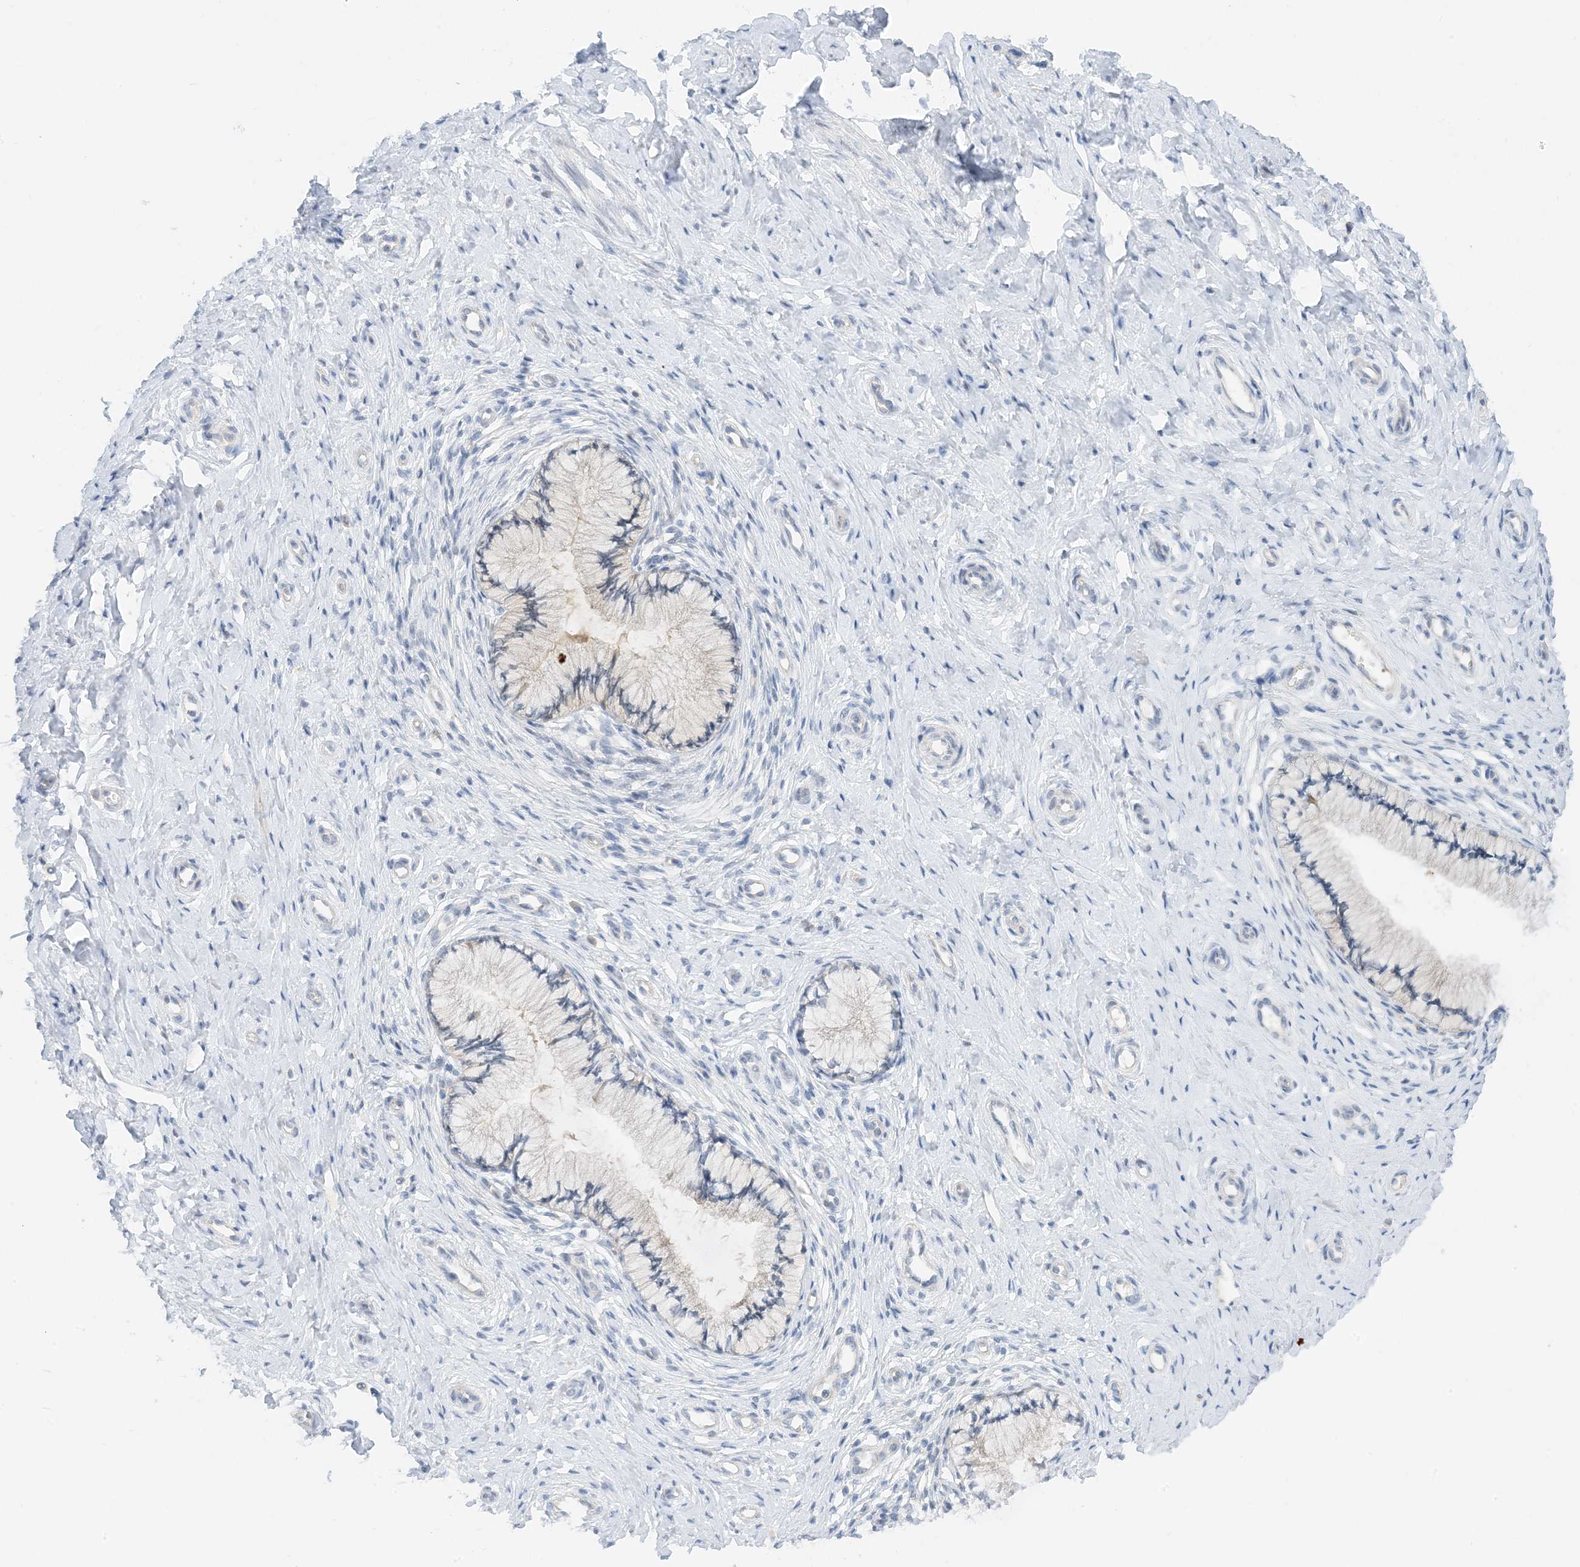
{"staining": {"intensity": "negative", "quantity": "none", "location": "none"}, "tissue": "cervix", "cell_type": "Glandular cells", "image_type": "normal", "snomed": [{"axis": "morphology", "description": "Normal tissue, NOS"}, {"axis": "topography", "description": "Cervix"}], "caption": "The image reveals no staining of glandular cells in unremarkable cervix.", "gene": "KIFBP", "patient": {"sex": "female", "age": 36}}